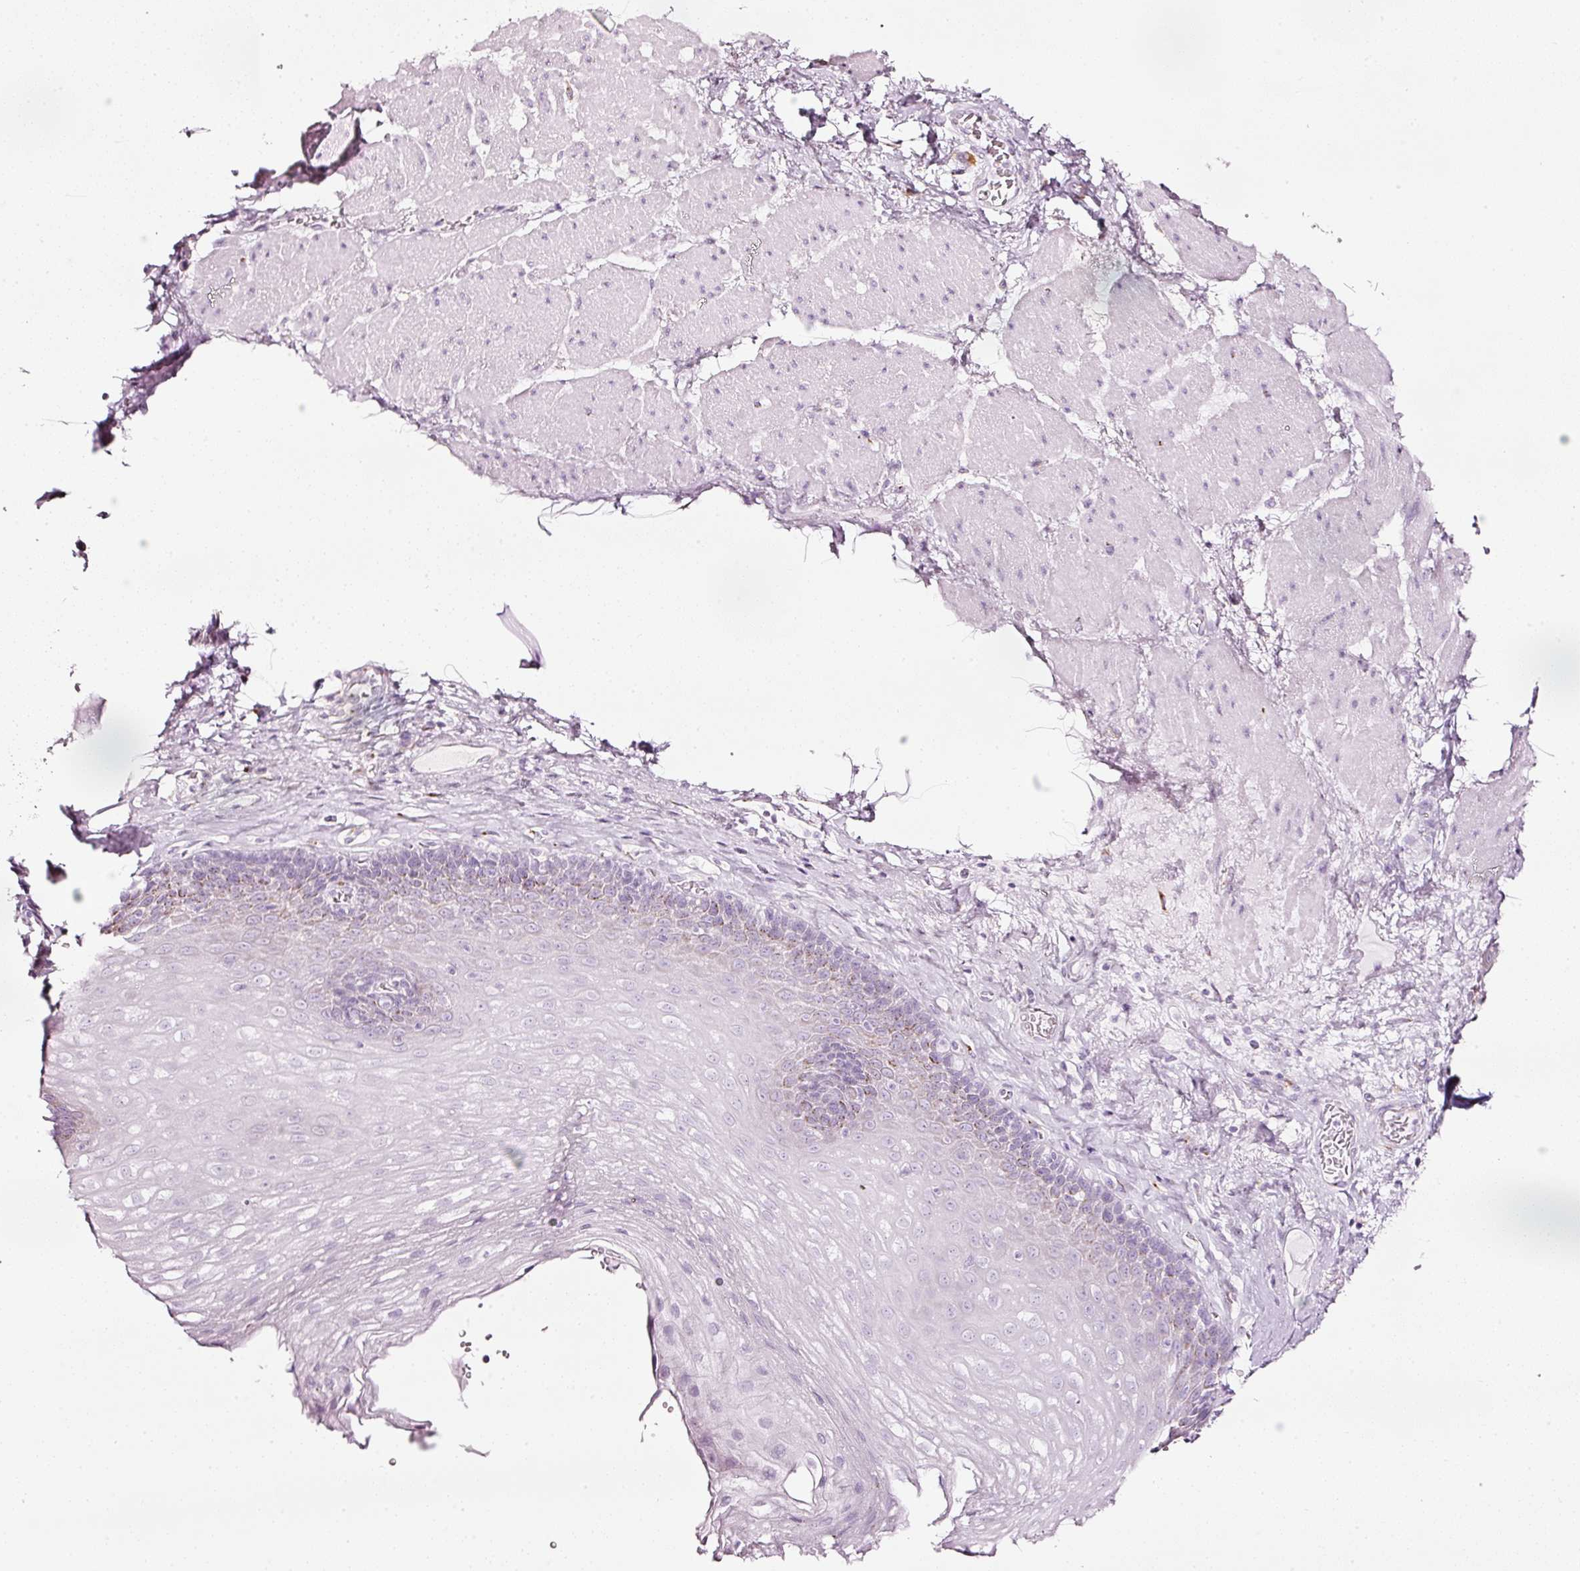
{"staining": {"intensity": "moderate", "quantity": "<25%", "location": "cytoplasmic/membranous"}, "tissue": "esophagus", "cell_type": "Squamous epithelial cells", "image_type": "normal", "snomed": [{"axis": "morphology", "description": "Normal tissue, NOS"}, {"axis": "topography", "description": "Esophagus"}], "caption": "Normal esophagus shows moderate cytoplasmic/membranous positivity in about <25% of squamous epithelial cells, visualized by immunohistochemistry.", "gene": "SDF4", "patient": {"sex": "female", "age": 66}}